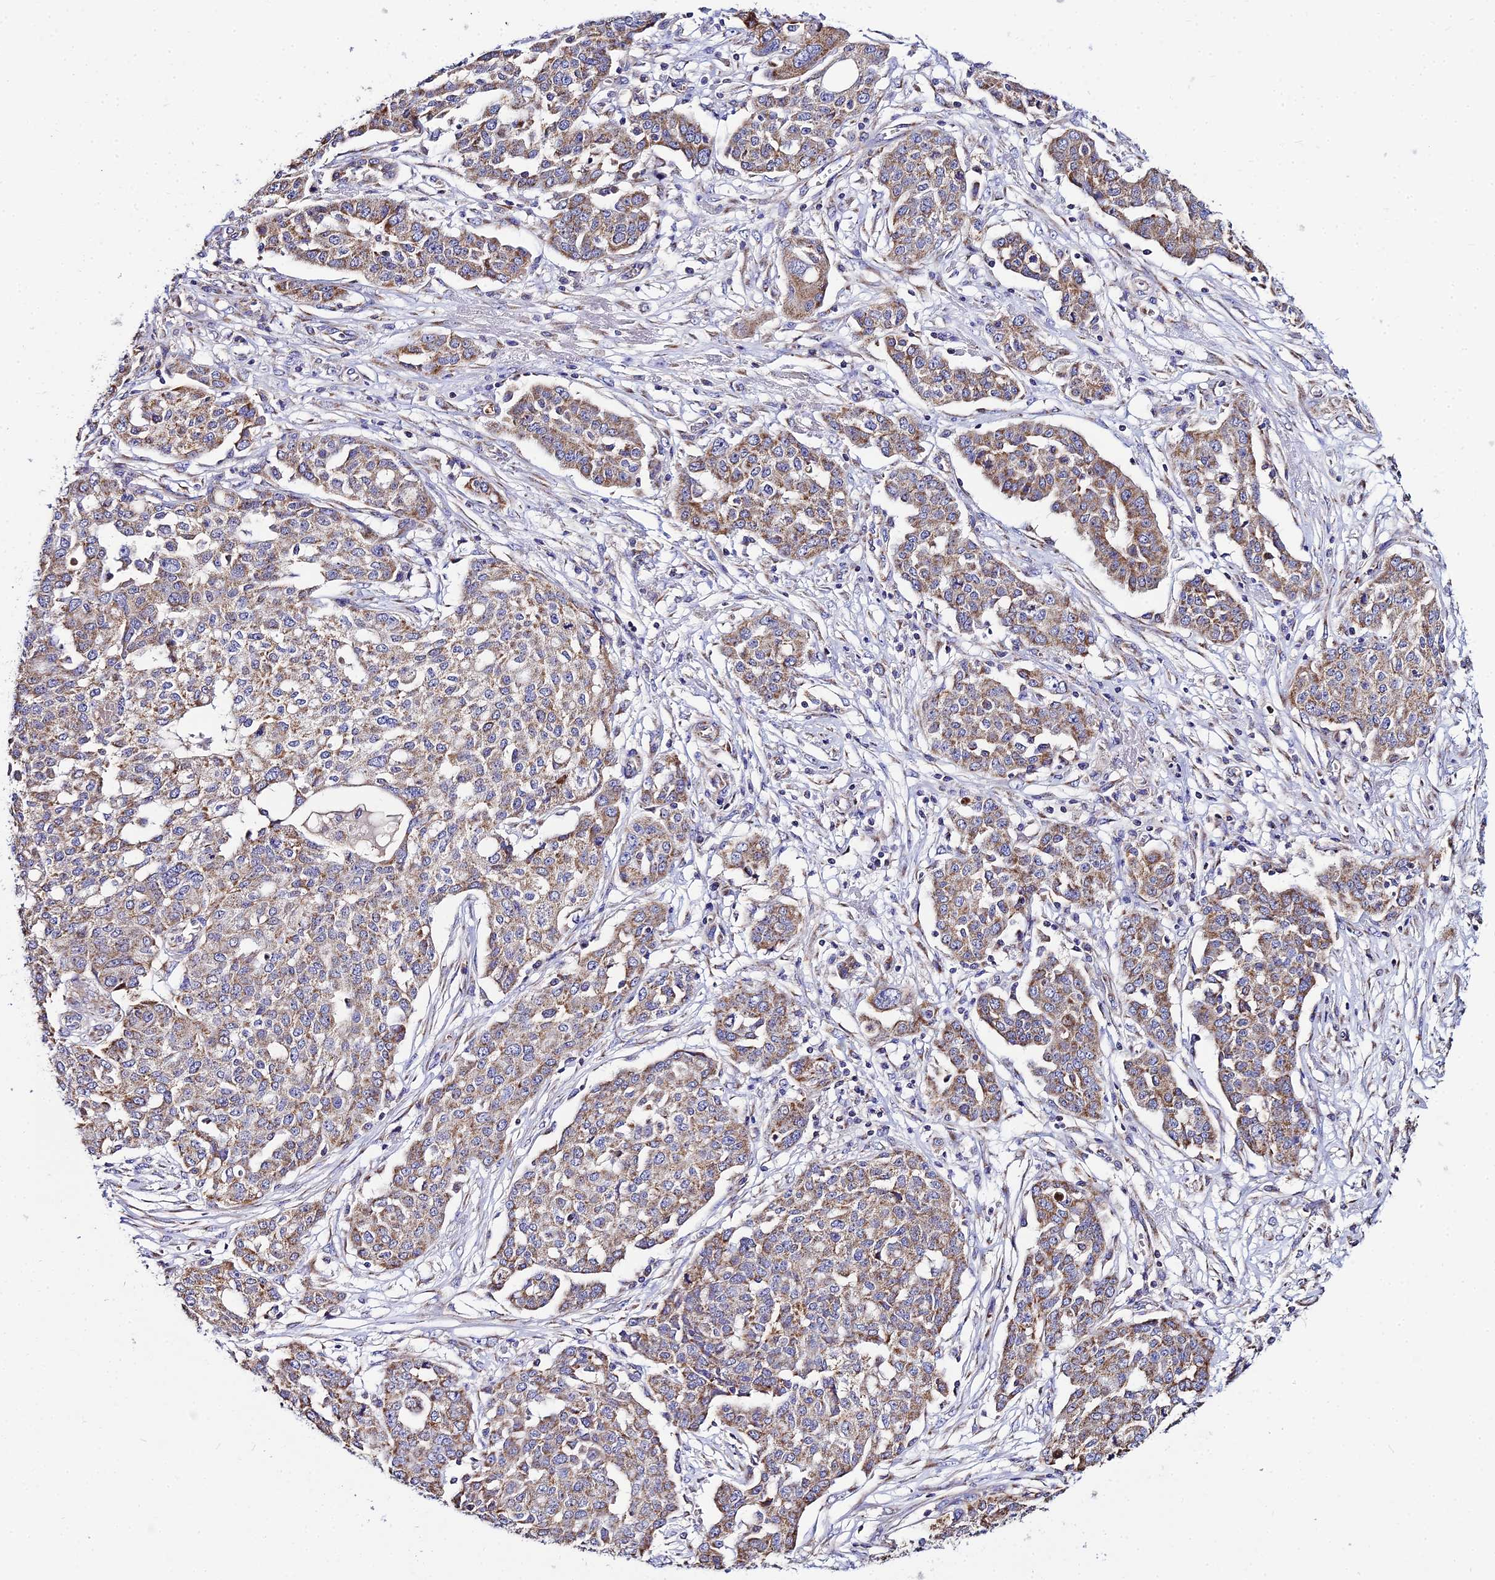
{"staining": {"intensity": "moderate", "quantity": ">75%", "location": "cytoplasmic/membranous"}, "tissue": "ovarian cancer", "cell_type": "Tumor cells", "image_type": "cancer", "snomed": [{"axis": "morphology", "description": "Cystadenocarcinoma, serous, NOS"}, {"axis": "topography", "description": "Soft tissue"}, {"axis": "topography", "description": "Ovary"}], "caption": "Immunohistochemistry histopathology image of neoplastic tissue: ovarian cancer (serous cystadenocarcinoma) stained using immunohistochemistry (IHC) displays medium levels of moderate protein expression localized specifically in the cytoplasmic/membranous of tumor cells, appearing as a cytoplasmic/membranous brown color.", "gene": "TYW5", "patient": {"sex": "female", "age": 57}}